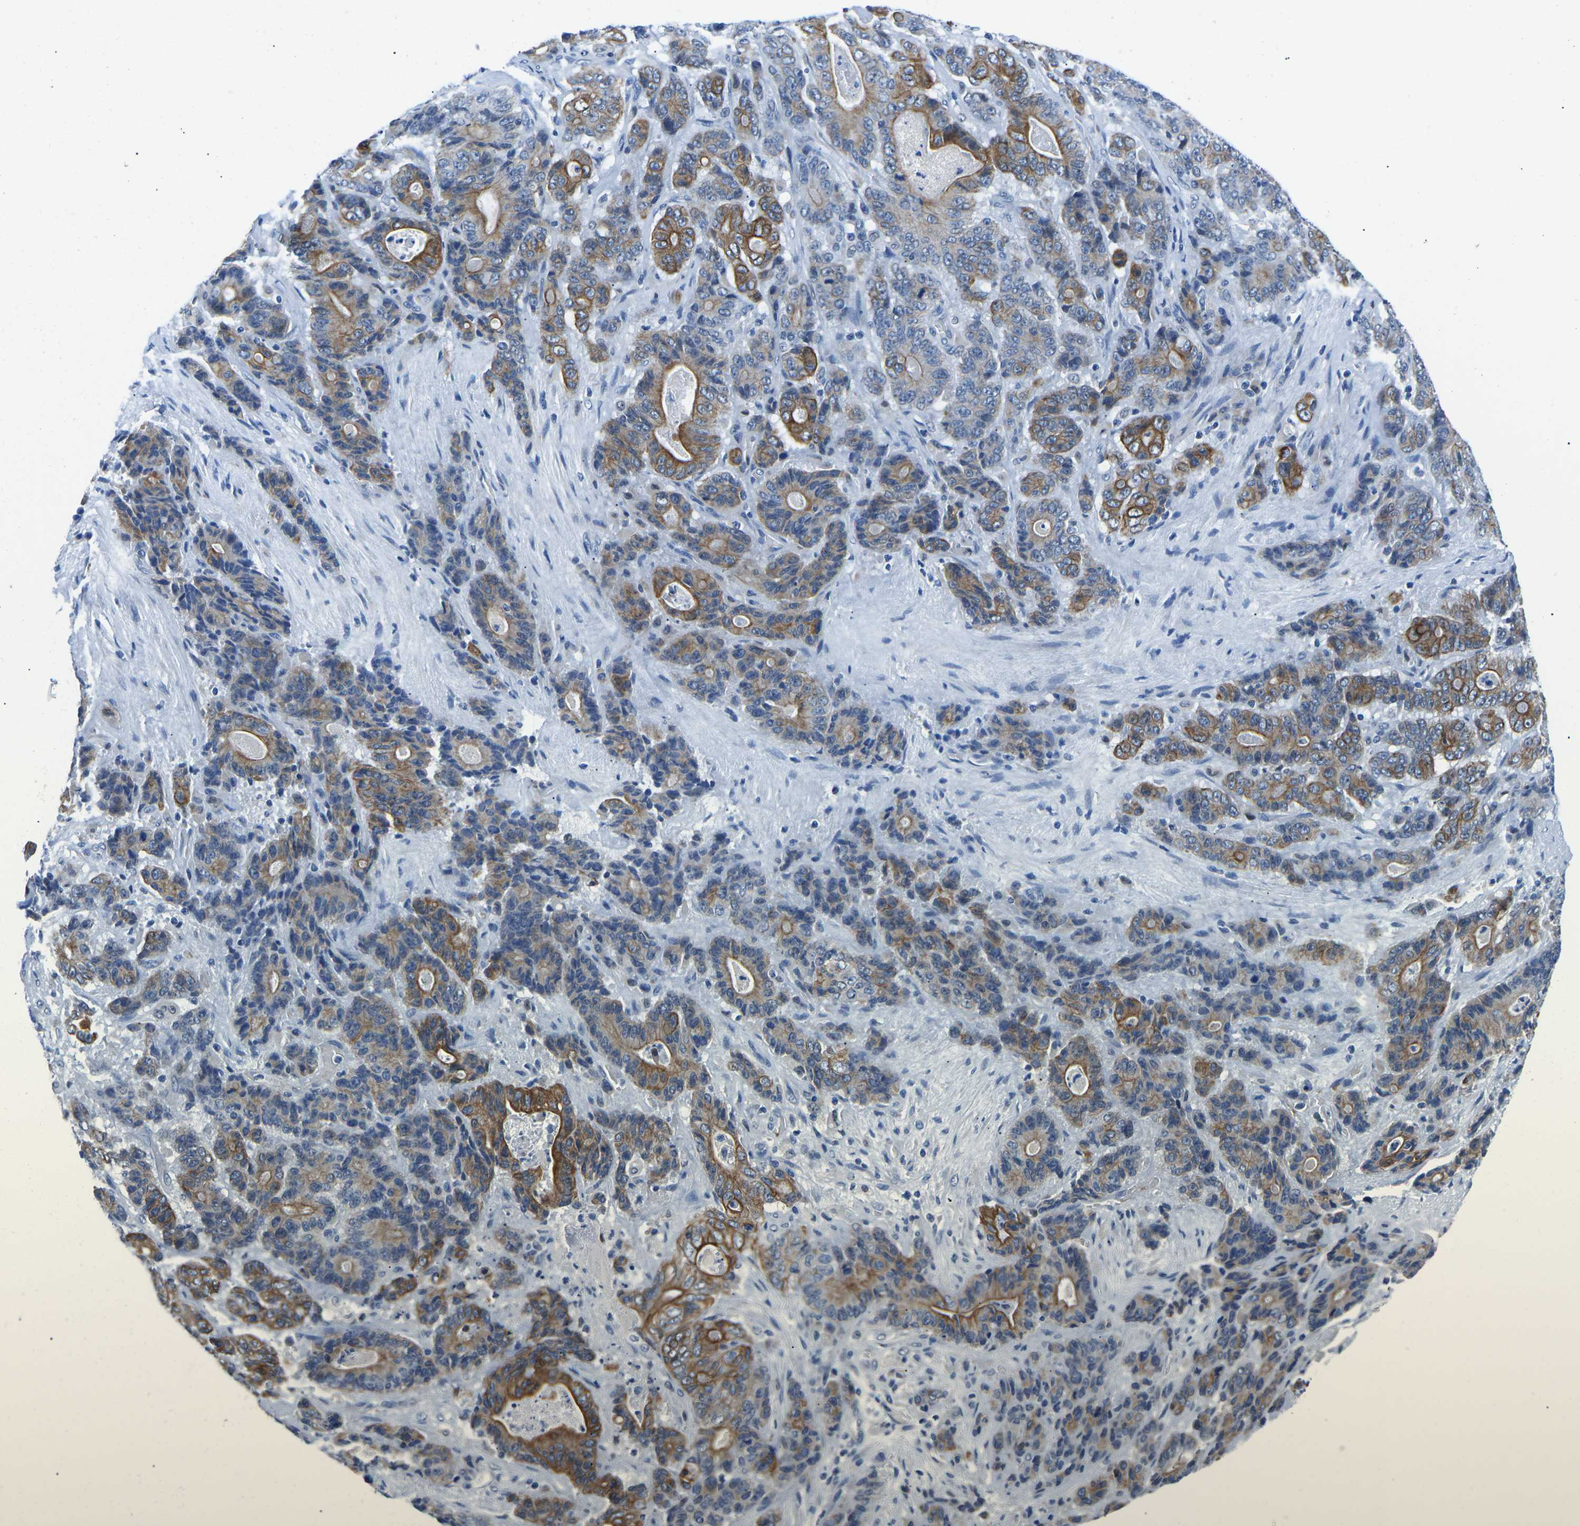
{"staining": {"intensity": "moderate", "quantity": ">75%", "location": "cytoplasmic/membranous"}, "tissue": "stomach cancer", "cell_type": "Tumor cells", "image_type": "cancer", "snomed": [{"axis": "morphology", "description": "Adenocarcinoma, NOS"}, {"axis": "topography", "description": "Stomach"}], "caption": "Moderate cytoplasmic/membranous positivity is present in about >75% of tumor cells in stomach cancer.", "gene": "TM6SF1", "patient": {"sex": "female", "age": 73}}